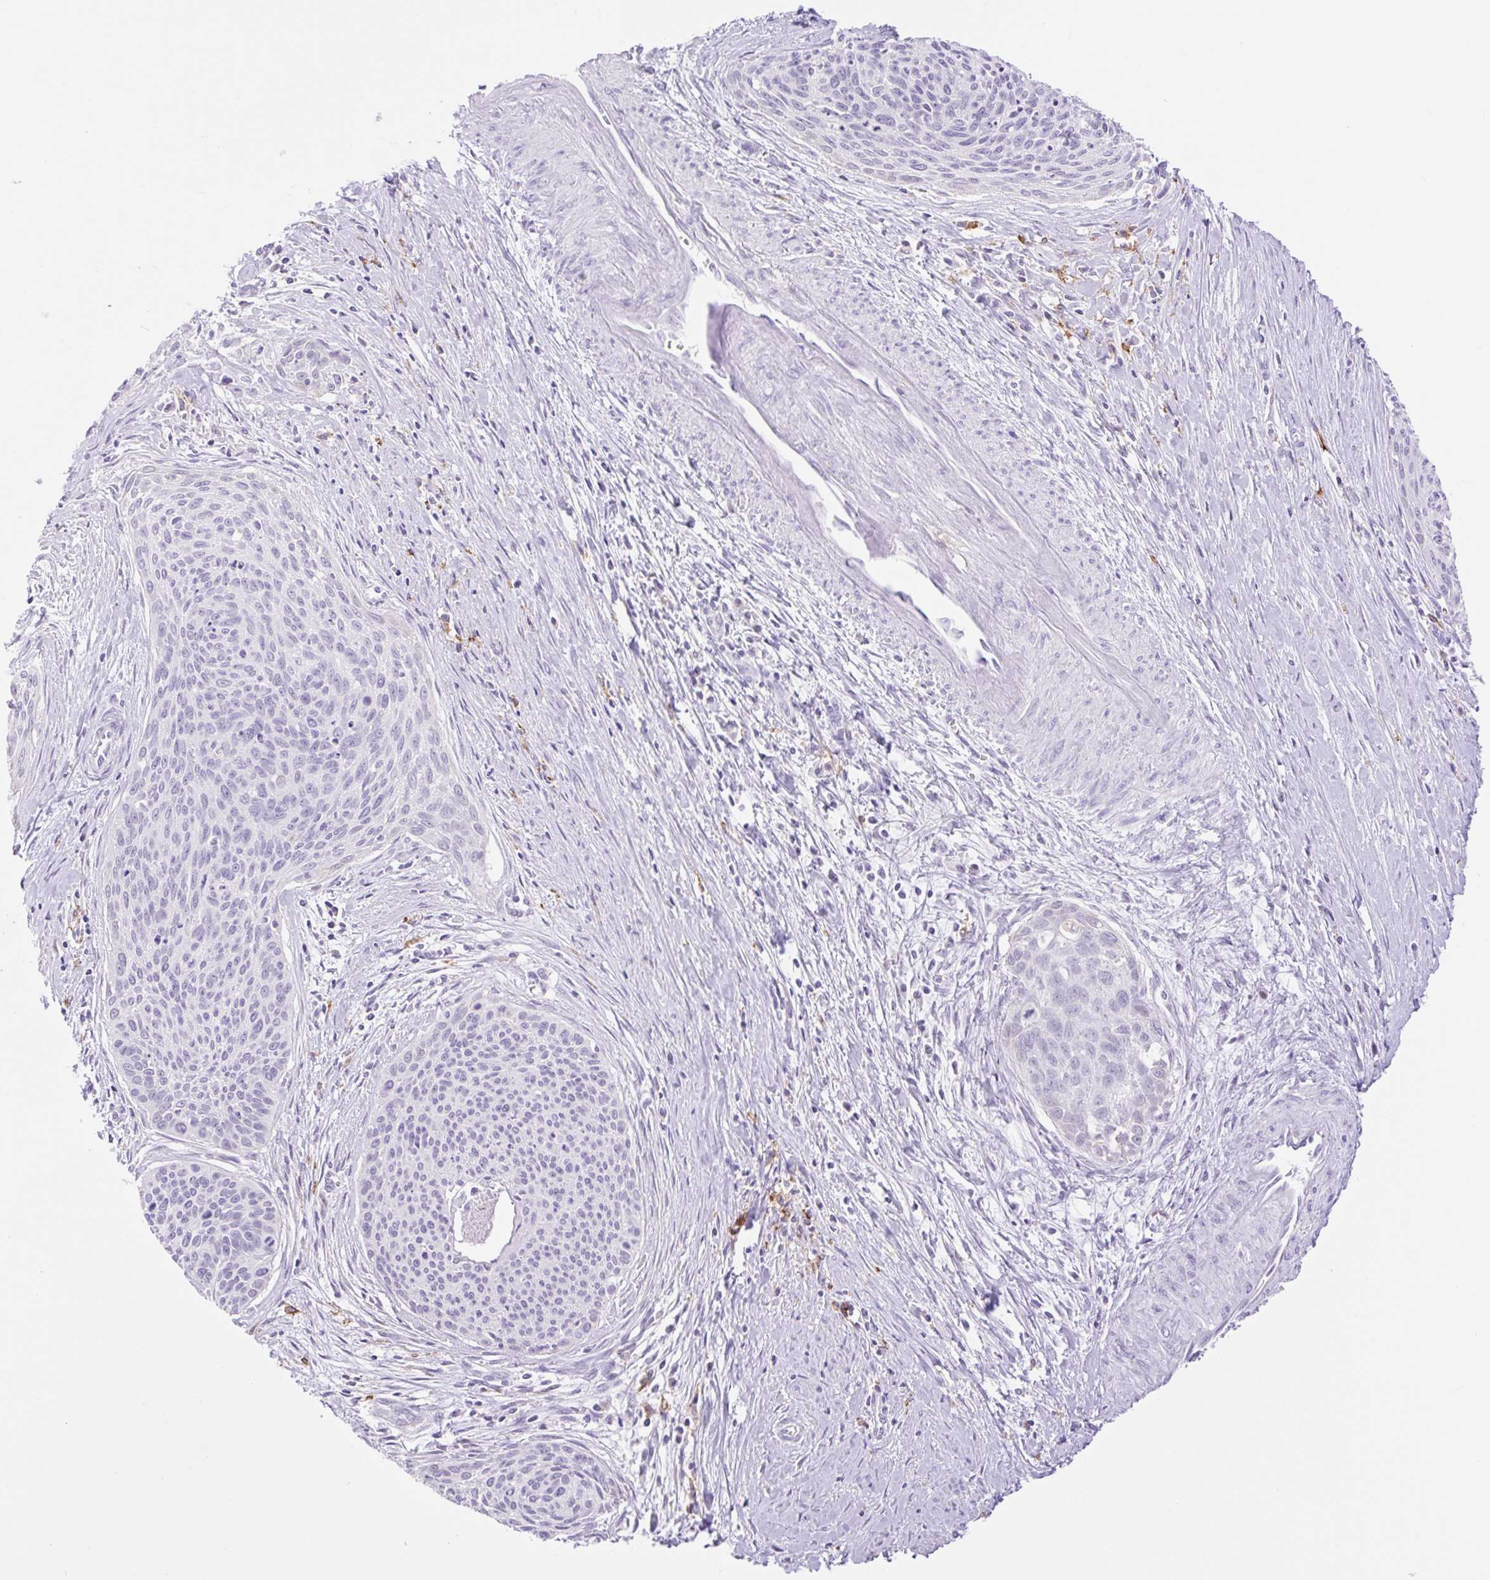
{"staining": {"intensity": "negative", "quantity": "none", "location": "none"}, "tissue": "cervical cancer", "cell_type": "Tumor cells", "image_type": "cancer", "snomed": [{"axis": "morphology", "description": "Squamous cell carcinoma, NOS"}, {"axis": "topography", "description": "Cervix"}], "caption": "Histopathology image shows no protein expression in tumor cells of cervical cancer (squamous cell carcinoma) tissue.", "gene": "SIGLEC1", "patient": {"sex": "female", "age": 55}}